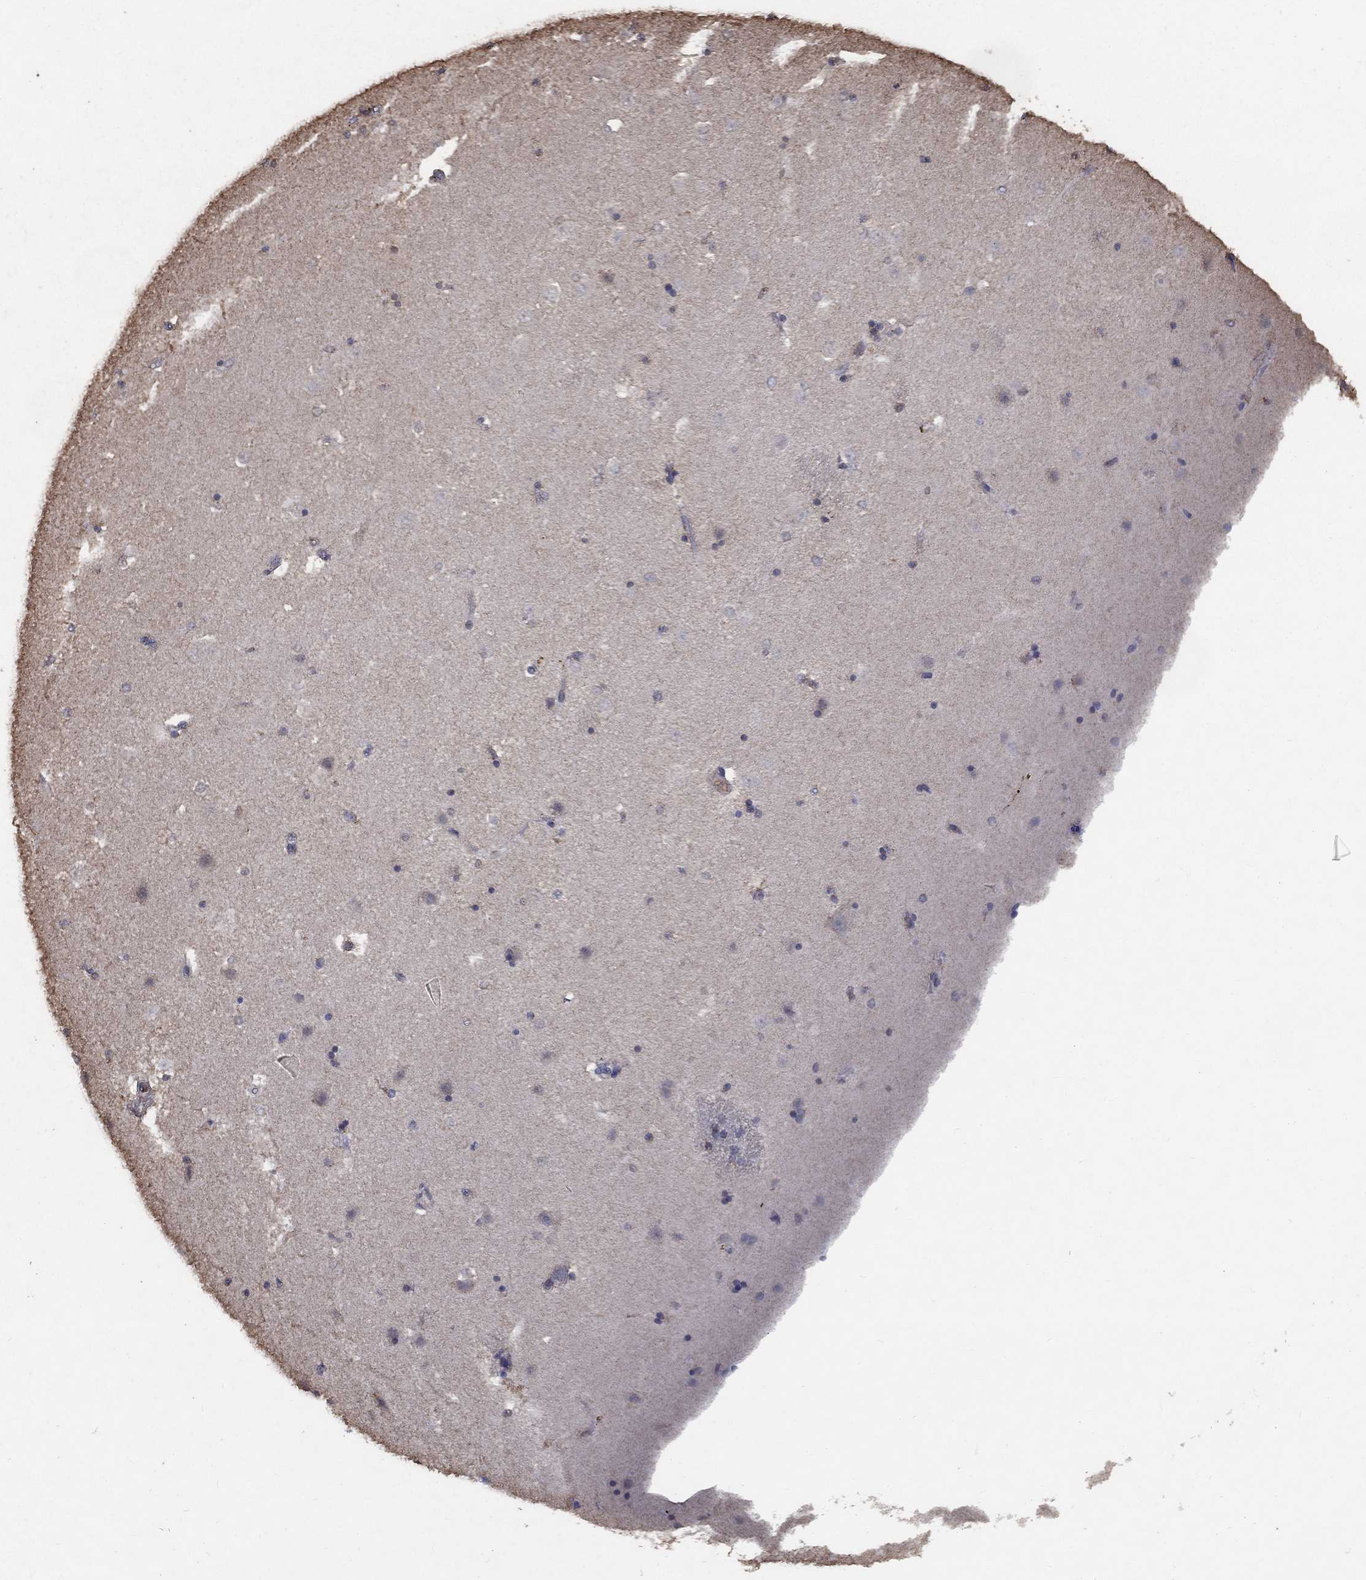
{"staining": {"intensity": "negative", "quantity": "none", "location": "none"}, "tissue": "caudate", "cell_type": "Glial cells", "image_type": "normal", "snomed": [{"axis": "morphology", "description": "Normal tissue, NOS"}, {"axis": "topography", "description": "Lateral ventricle wall"}], "caption": "Normal caudate was stained to show a protein in brown. There is no significant expression in glial cells. (DAB (3,3'-diaminobenzidine) IHC with hematoxylin counter stain).", "gene": "GPR183", "patient": {"sex": "male", "age": 51}}